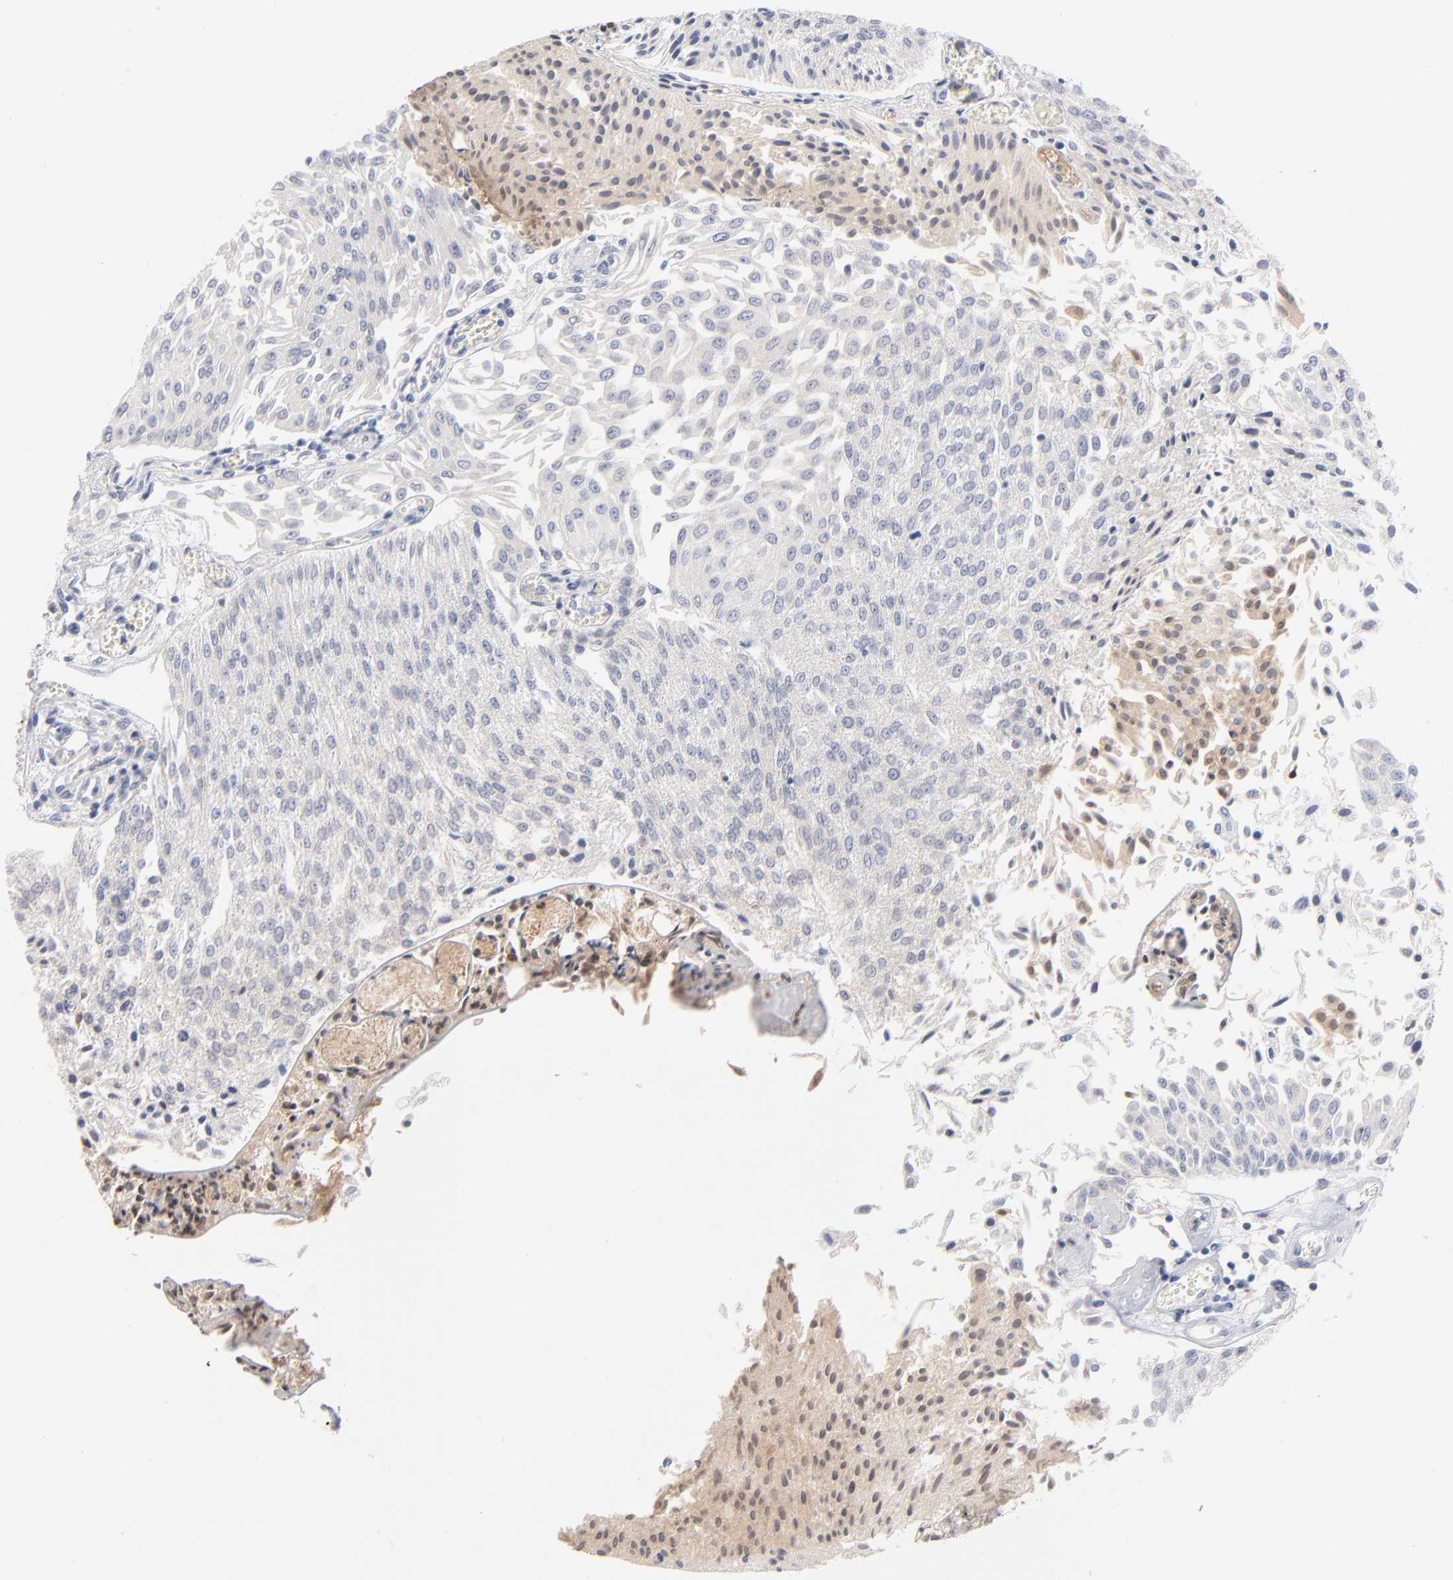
{"staining": {"intensity": "negative", "quantity": "none", "location": "none"}, "tissue": "urothelial cancer", "cell_type": "Tumor cells", "image_type": "cancer", "snomed": [{"axis": "morphology", "description": "Urothelial carcinoma, Low grade"}, {"axis": "topography", "description": "Urinary bladder"}], "caption": "Immunohistochemistry micrograph of urothelial carcinoma (low-grade) stained for a protein (brown), which shows no positivity in tumor cells.", "gene": "F12", "patient": {"sex": "male", "age": 86}}